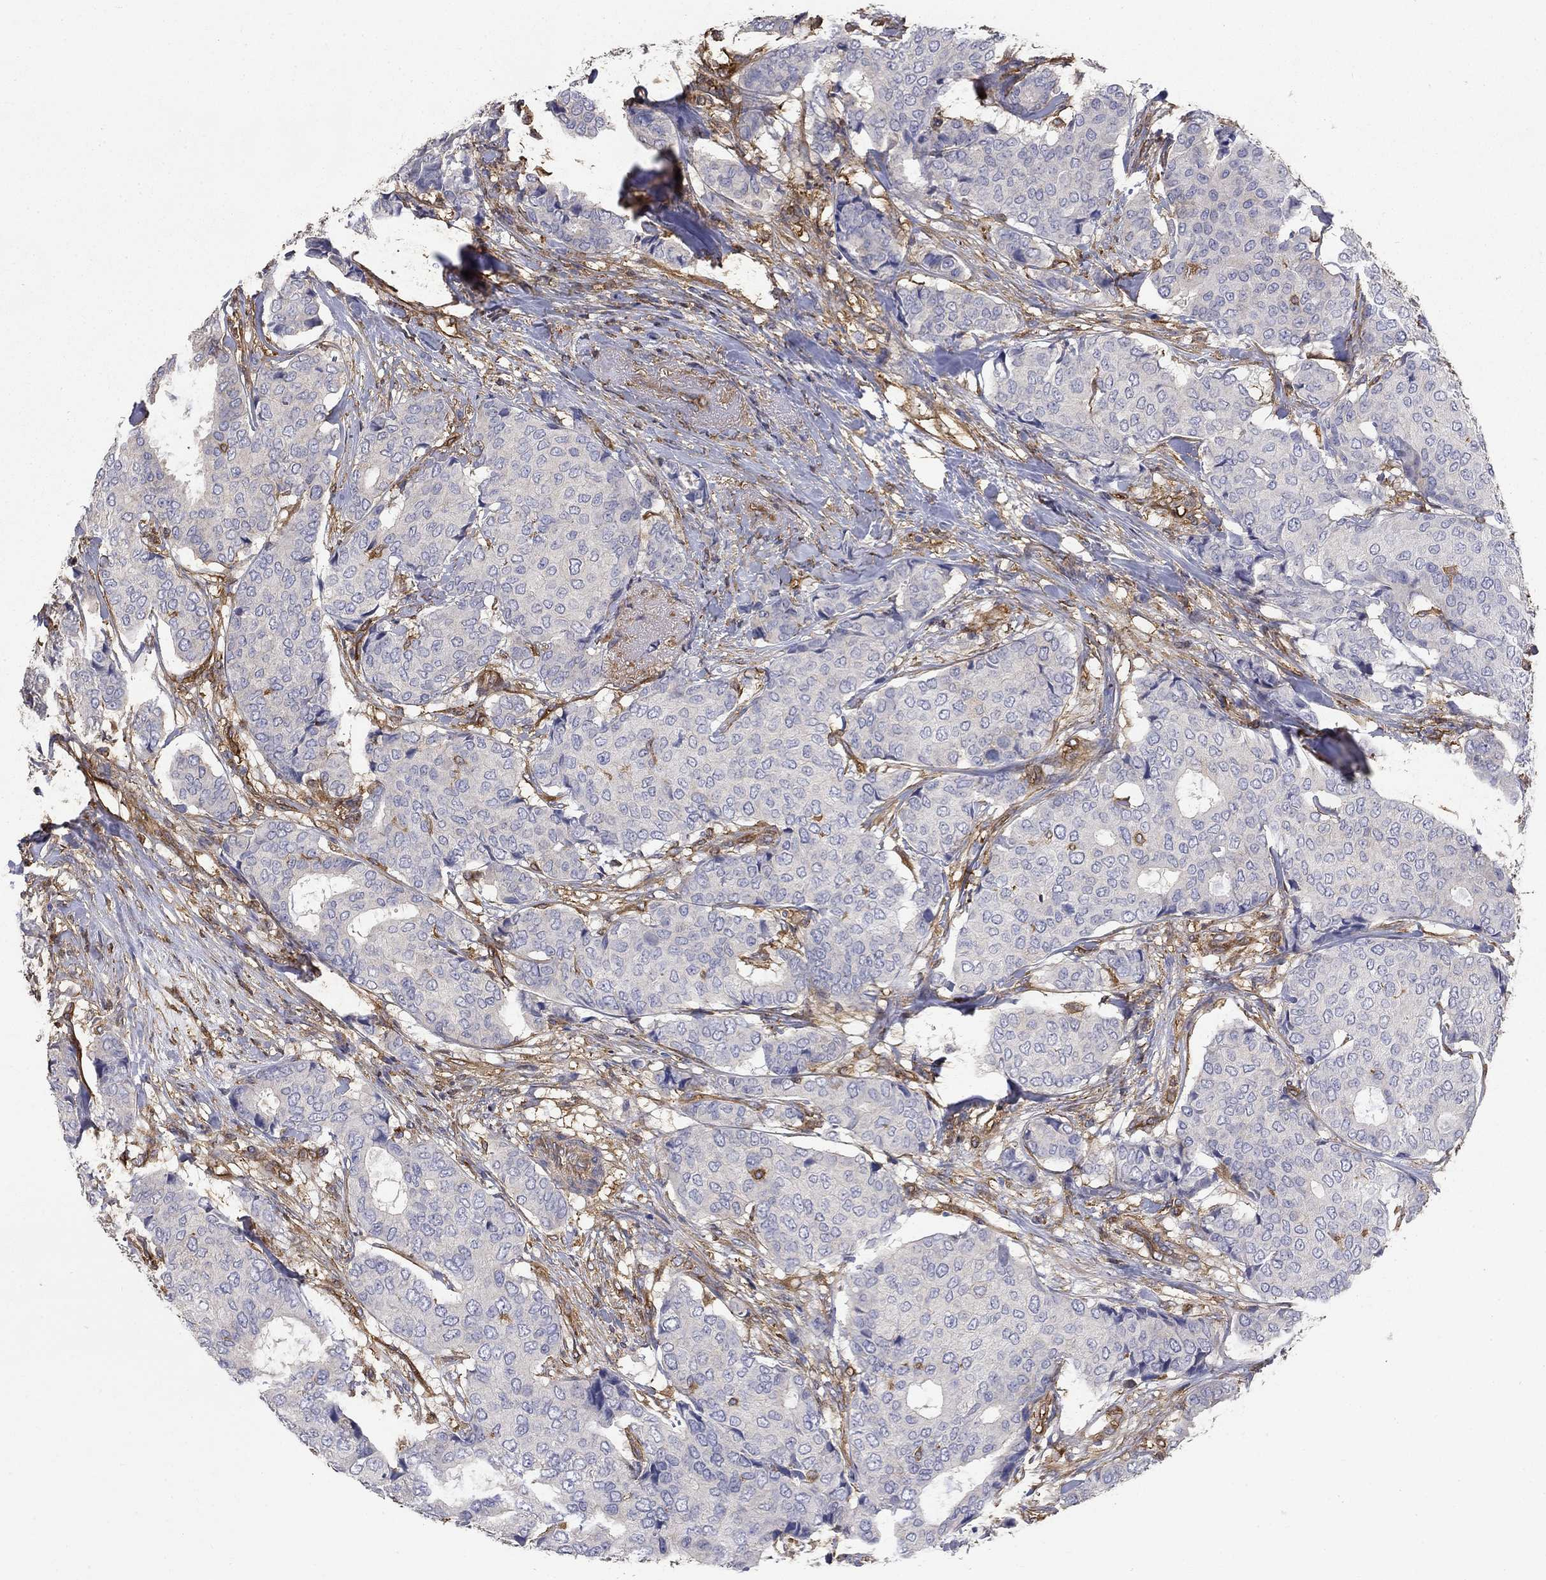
{"staining": {"intensity": "negative", "quantity": "none", "location": "none"}, "tissue": "breast cancer", "cell_type": "Tumor cells", "image_type": "cancer", "snomed": [{"axis": "morphology", "description": "Duct carcinoma"}, {"axis": "topography", "description": "Breast"}], "caption": "Immunohistochemistry (IHC) of human breast cancer (intraductal carcinoma) exhibits no staining in tumor cells.", "gene": "DPYSL2", "patient": {"sex": "female", "age": 75}}